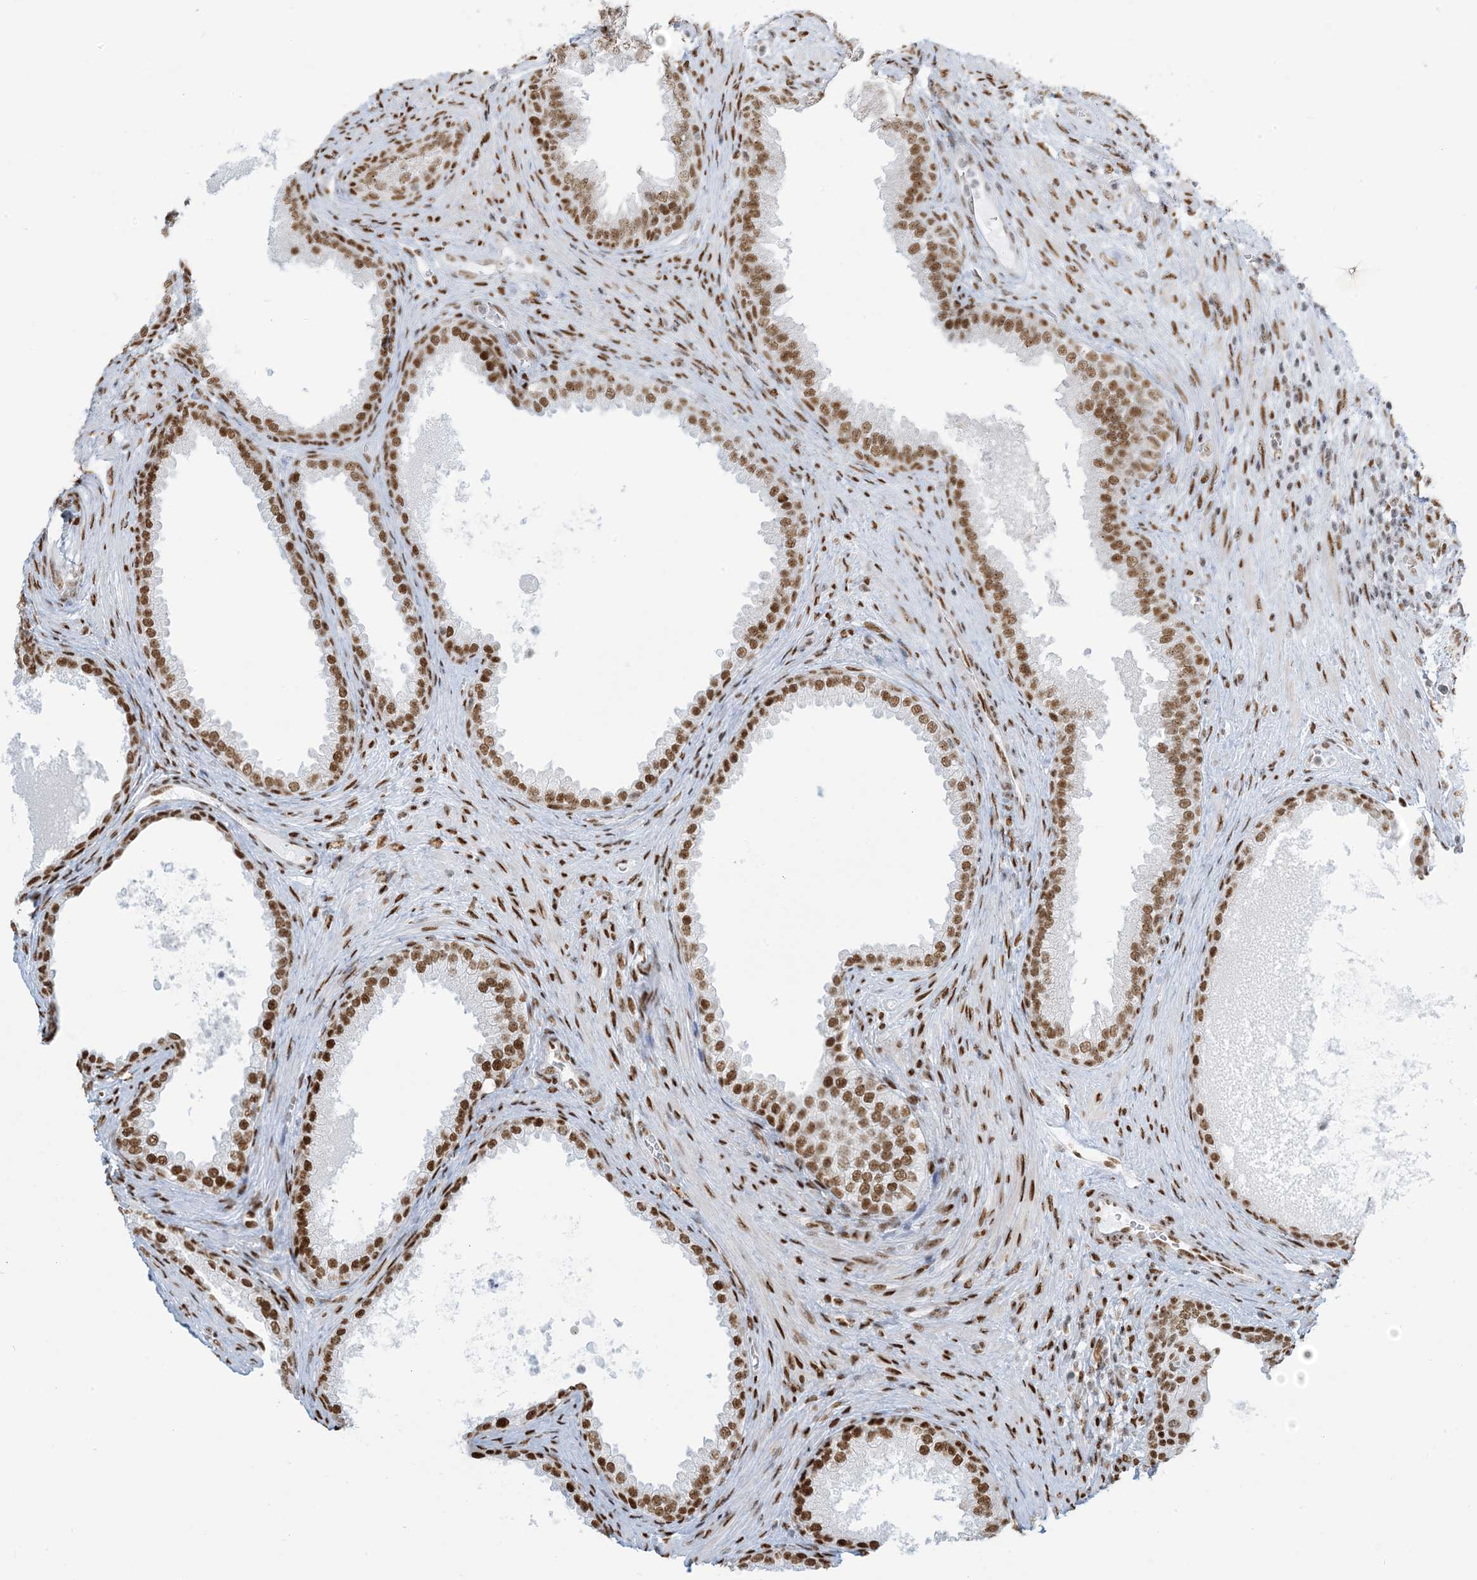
{"staining": {"intensity": "strong", "quantity": ">75%", "location": "nuclear"}, "tissue": "prostate", "cell_type": "Glandular cells", "image_type": "normal", "snomed": [{"axis": "morphology", "description": "Normal tissue, NOS"}, {"axis": "topography", "description": "Prostate"}], "caption": "Glandular cells display strong nuclear expression in about >75% of cells in normal prostate.", "gene": "STAG1", "patient": {"sex": "male", "age": 76}}